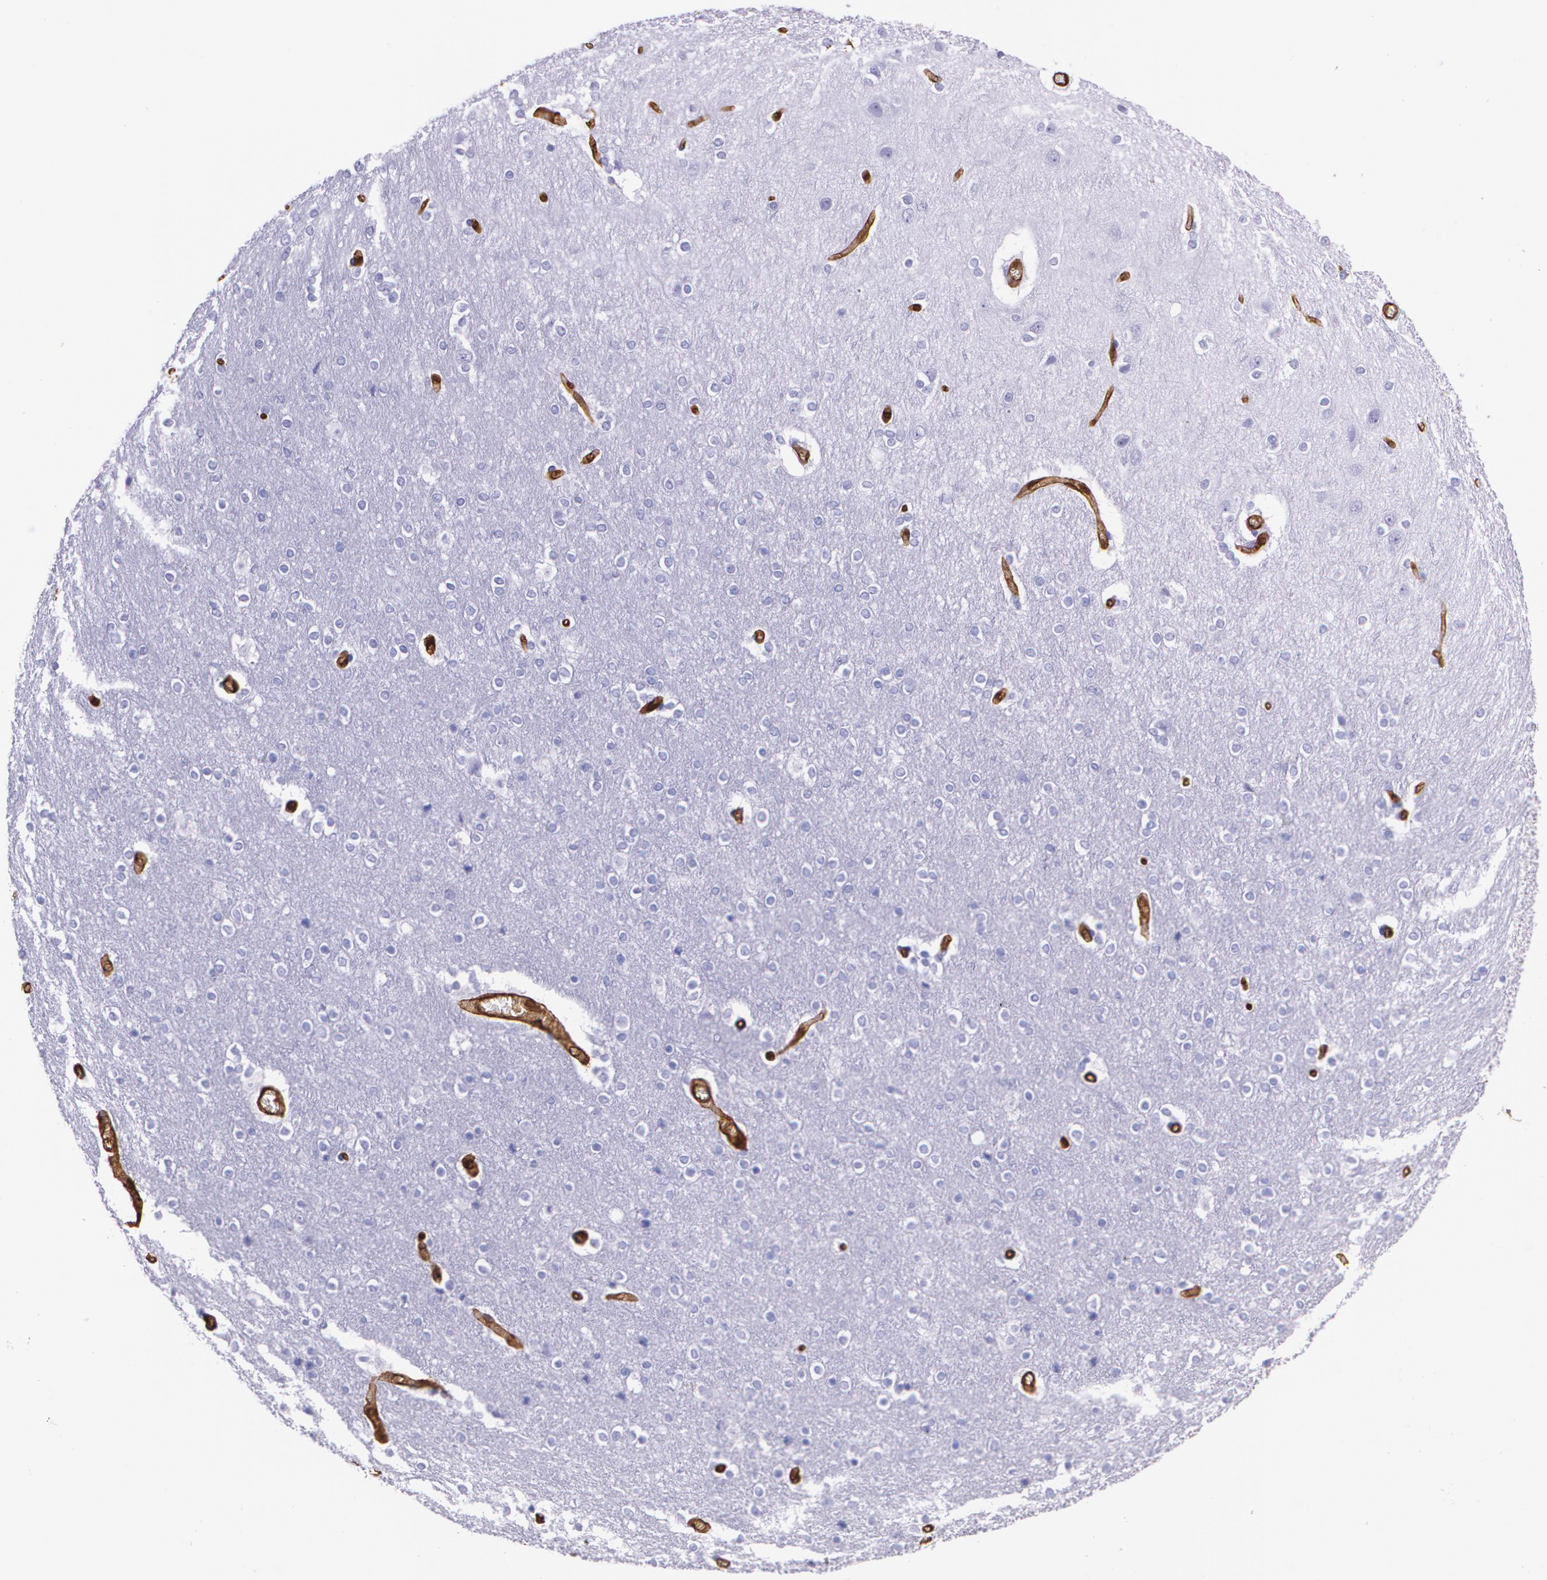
{"staining": {"intensity": "strong", "quantity": ">75%", "location": "cytoplasmic/membranous"}, "tissue": "cerebral cortex", "cell_type": "Endothelial cells", "image_type": "normal", "snomed": [{"axis": "morphology", "description": "Normal tissue, NOS"}, {"axis": "topography", "description": "Cerebral cortex"}], "caption": "Protein analysis of normal cerebral cortex reveals strong cytoplasmic/membranous positivity in about >75% of endothelial cells.", "gene": "MMP2", "patient": {"sex": "female", "age": 54}}